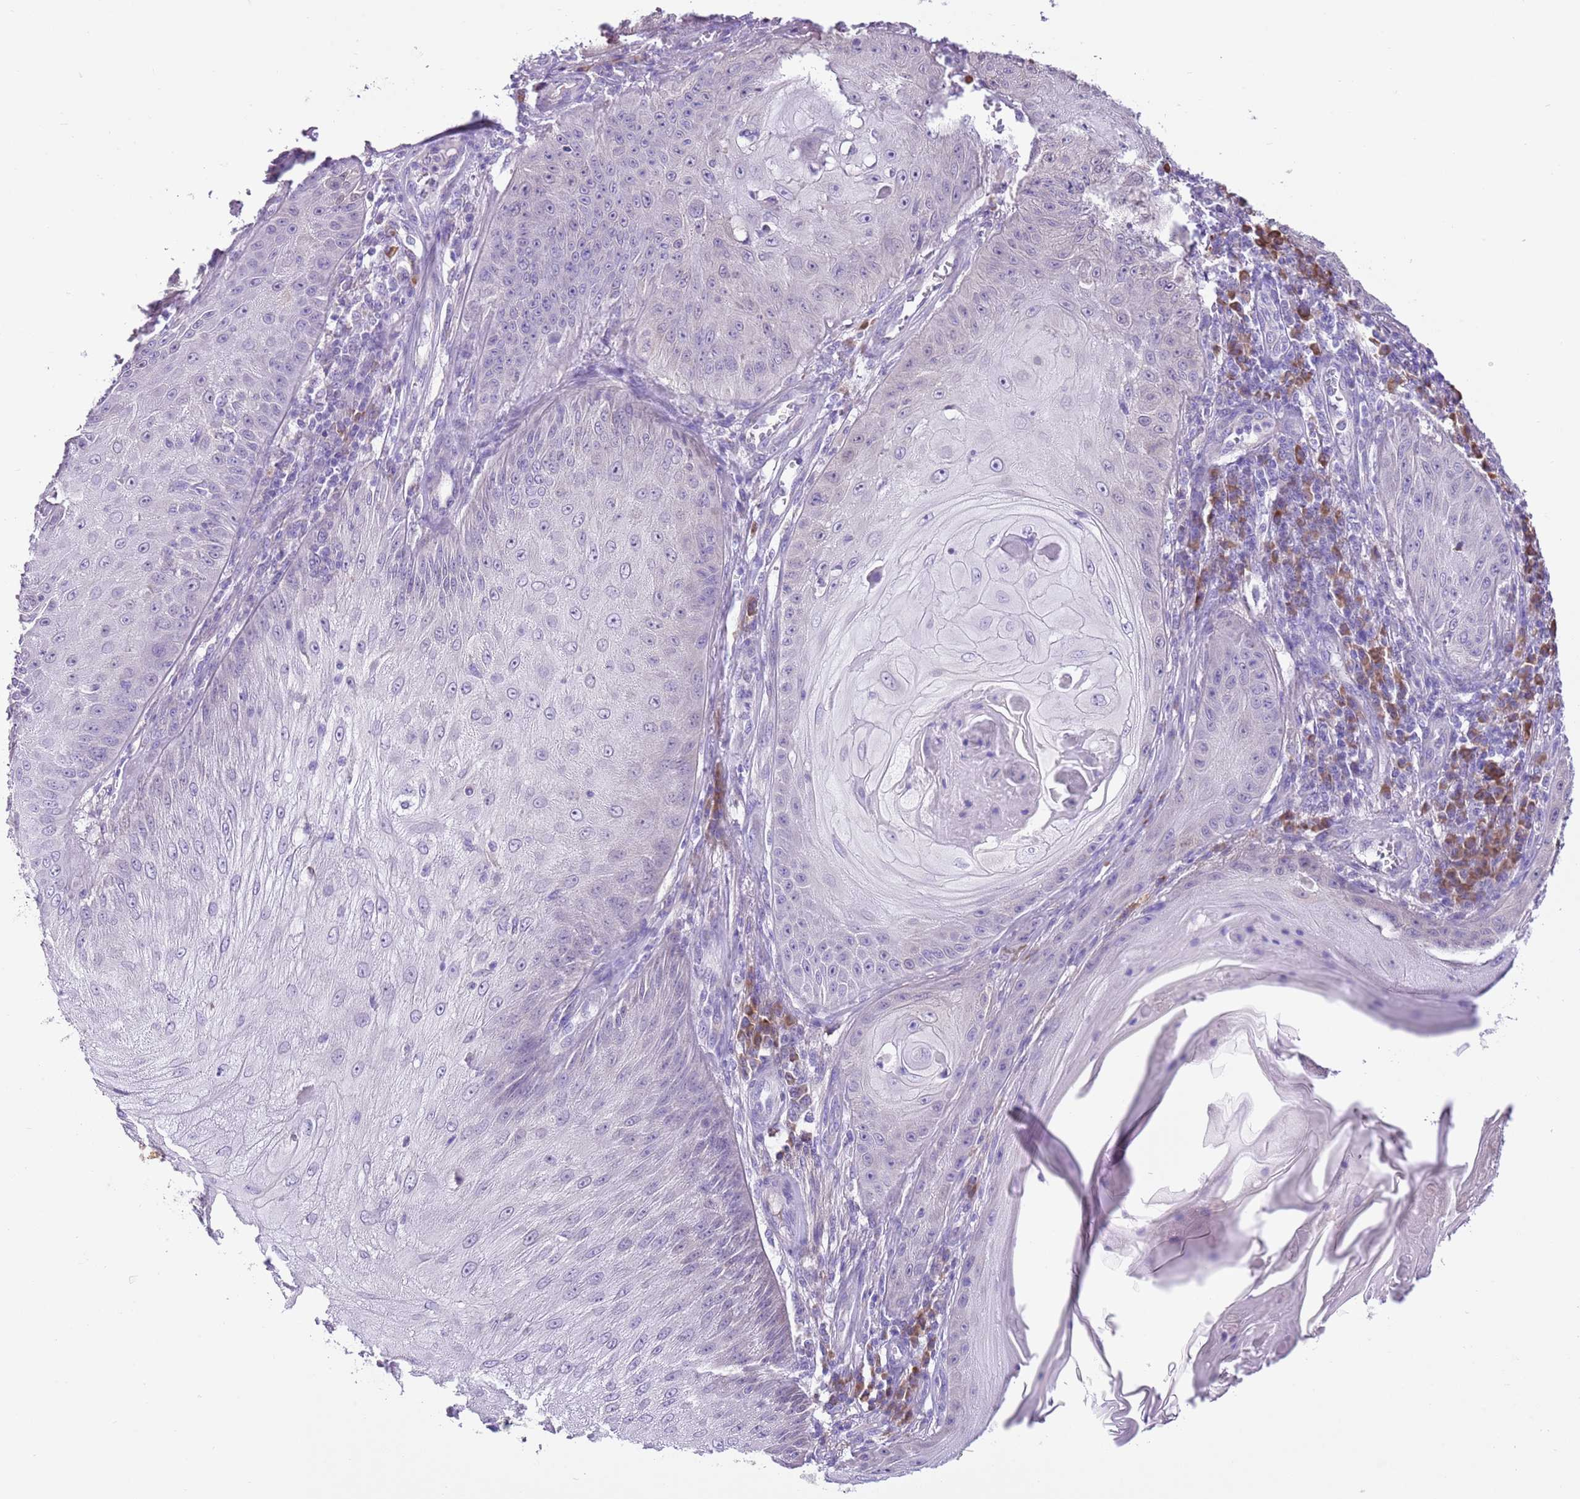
{"staining": {"intensity": "negative", "quantity": "none", "location": "none"}, "tissue": "skin cancer", "cell_type": "Tumor cells", "image_type": "cancer", "snomed": [{"axis": "morphology", "description": "Squamous cell carcinoma, NOS"}, {"axis": "topography", "description": "Skin"}], "caption": "The immunohistochemistry (IHC) image has no significant positivity in tumor cells of skin cancer tissue.", "gene": "AAR2", "patient": {"sex": "male", "age": 70}}